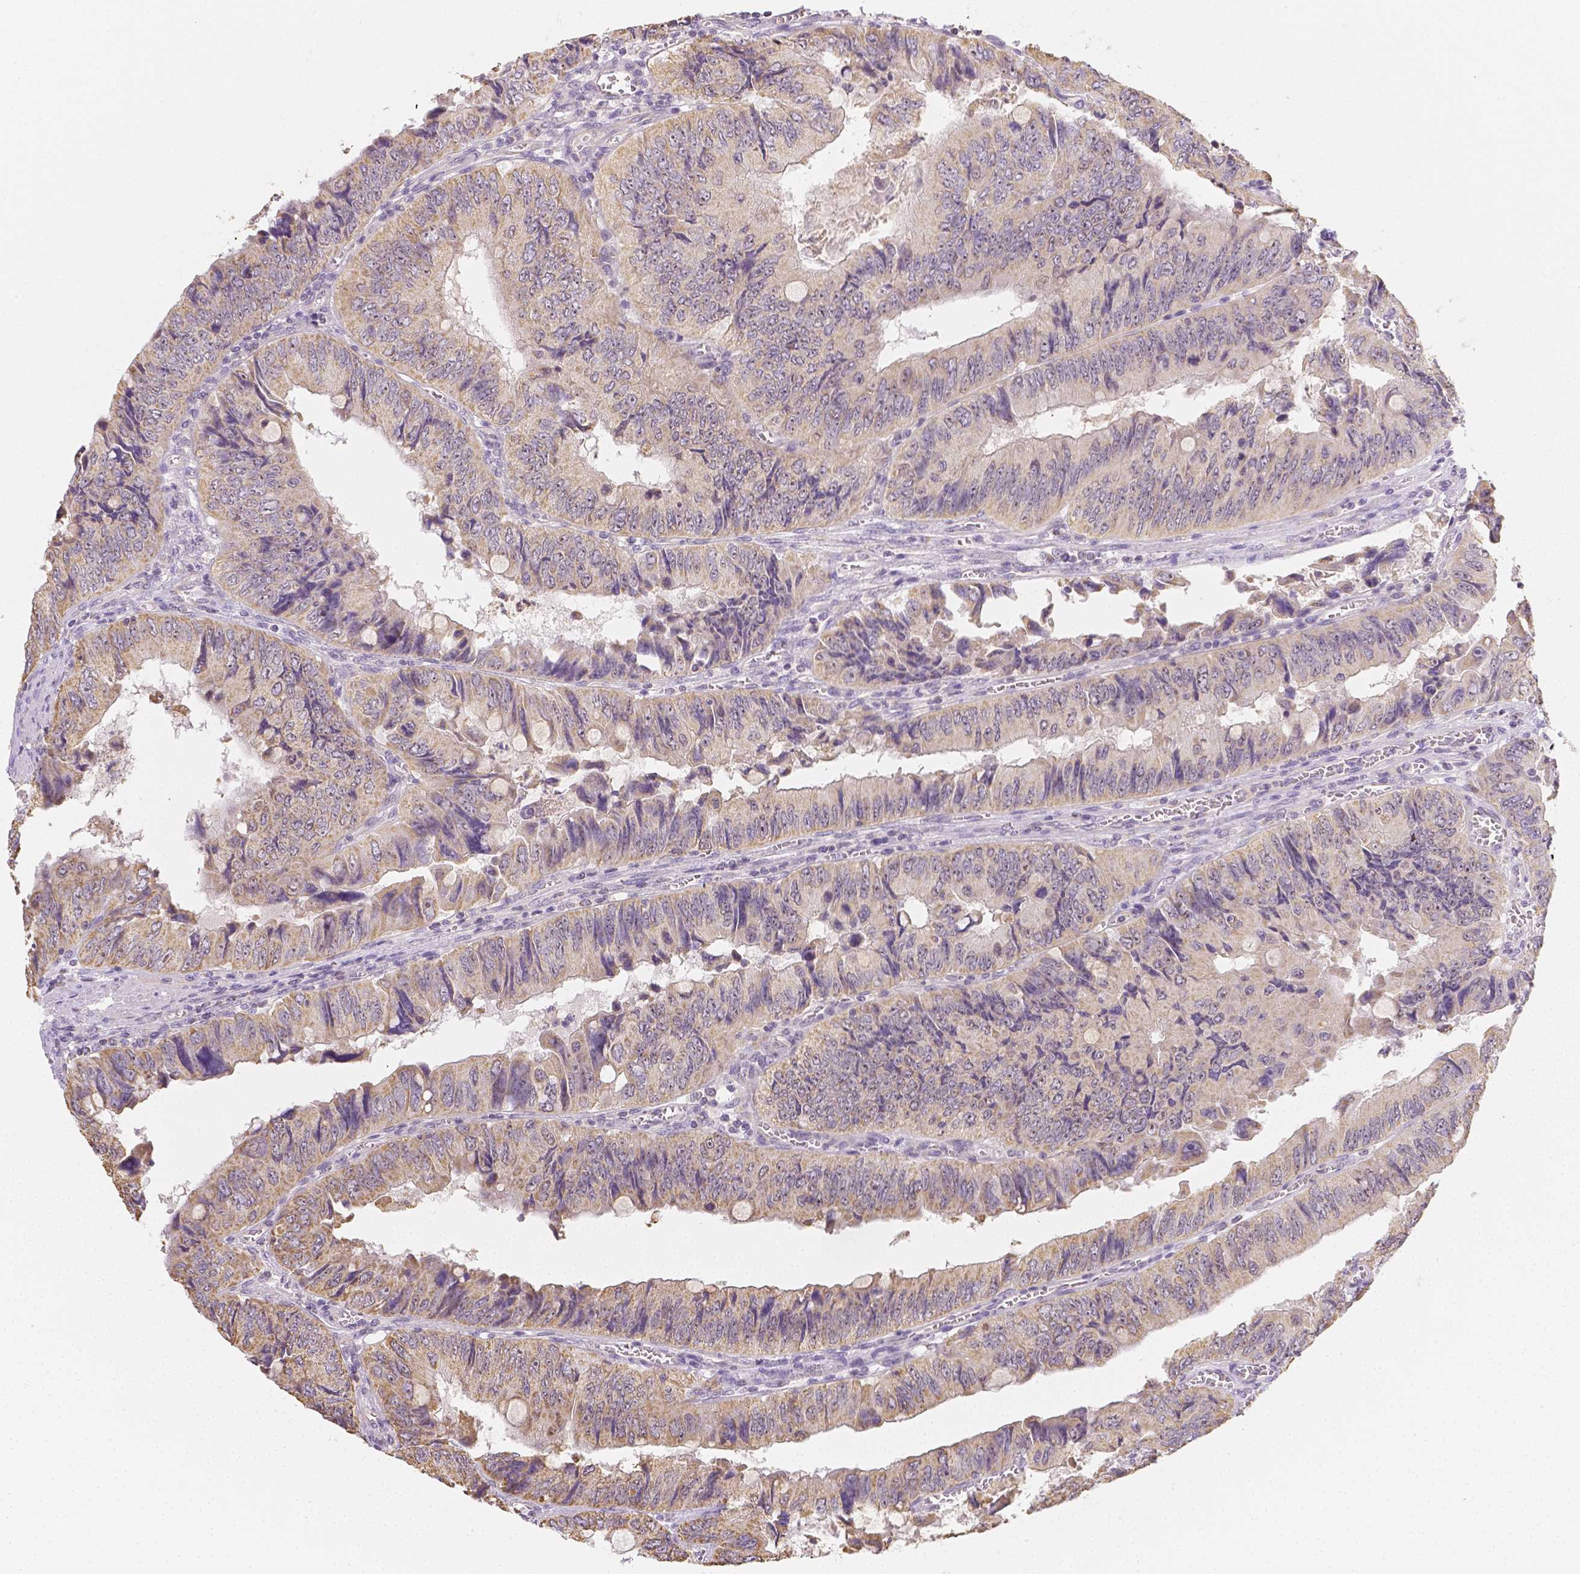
{"staining": {"intensity": "weak", "quantity": ">75%", "location": "cytoplasmic/membranous"}, "tissue": "colorectal cancer", "cell_type": "Tumor cells", "image_type": "cancer", "snomed": [{"axis": "morphology", "description": "Adenocarcinoma, NOS"}, {"axis": "topography", "description": "Colon"}], "caption": "A low amount of weak cytoplasmic/membranous staining is identified in about >75% of tumor cells in colorectal cancer tissue.", "gene": "NVL", "patient": {"sex": "female", "age": 84}}